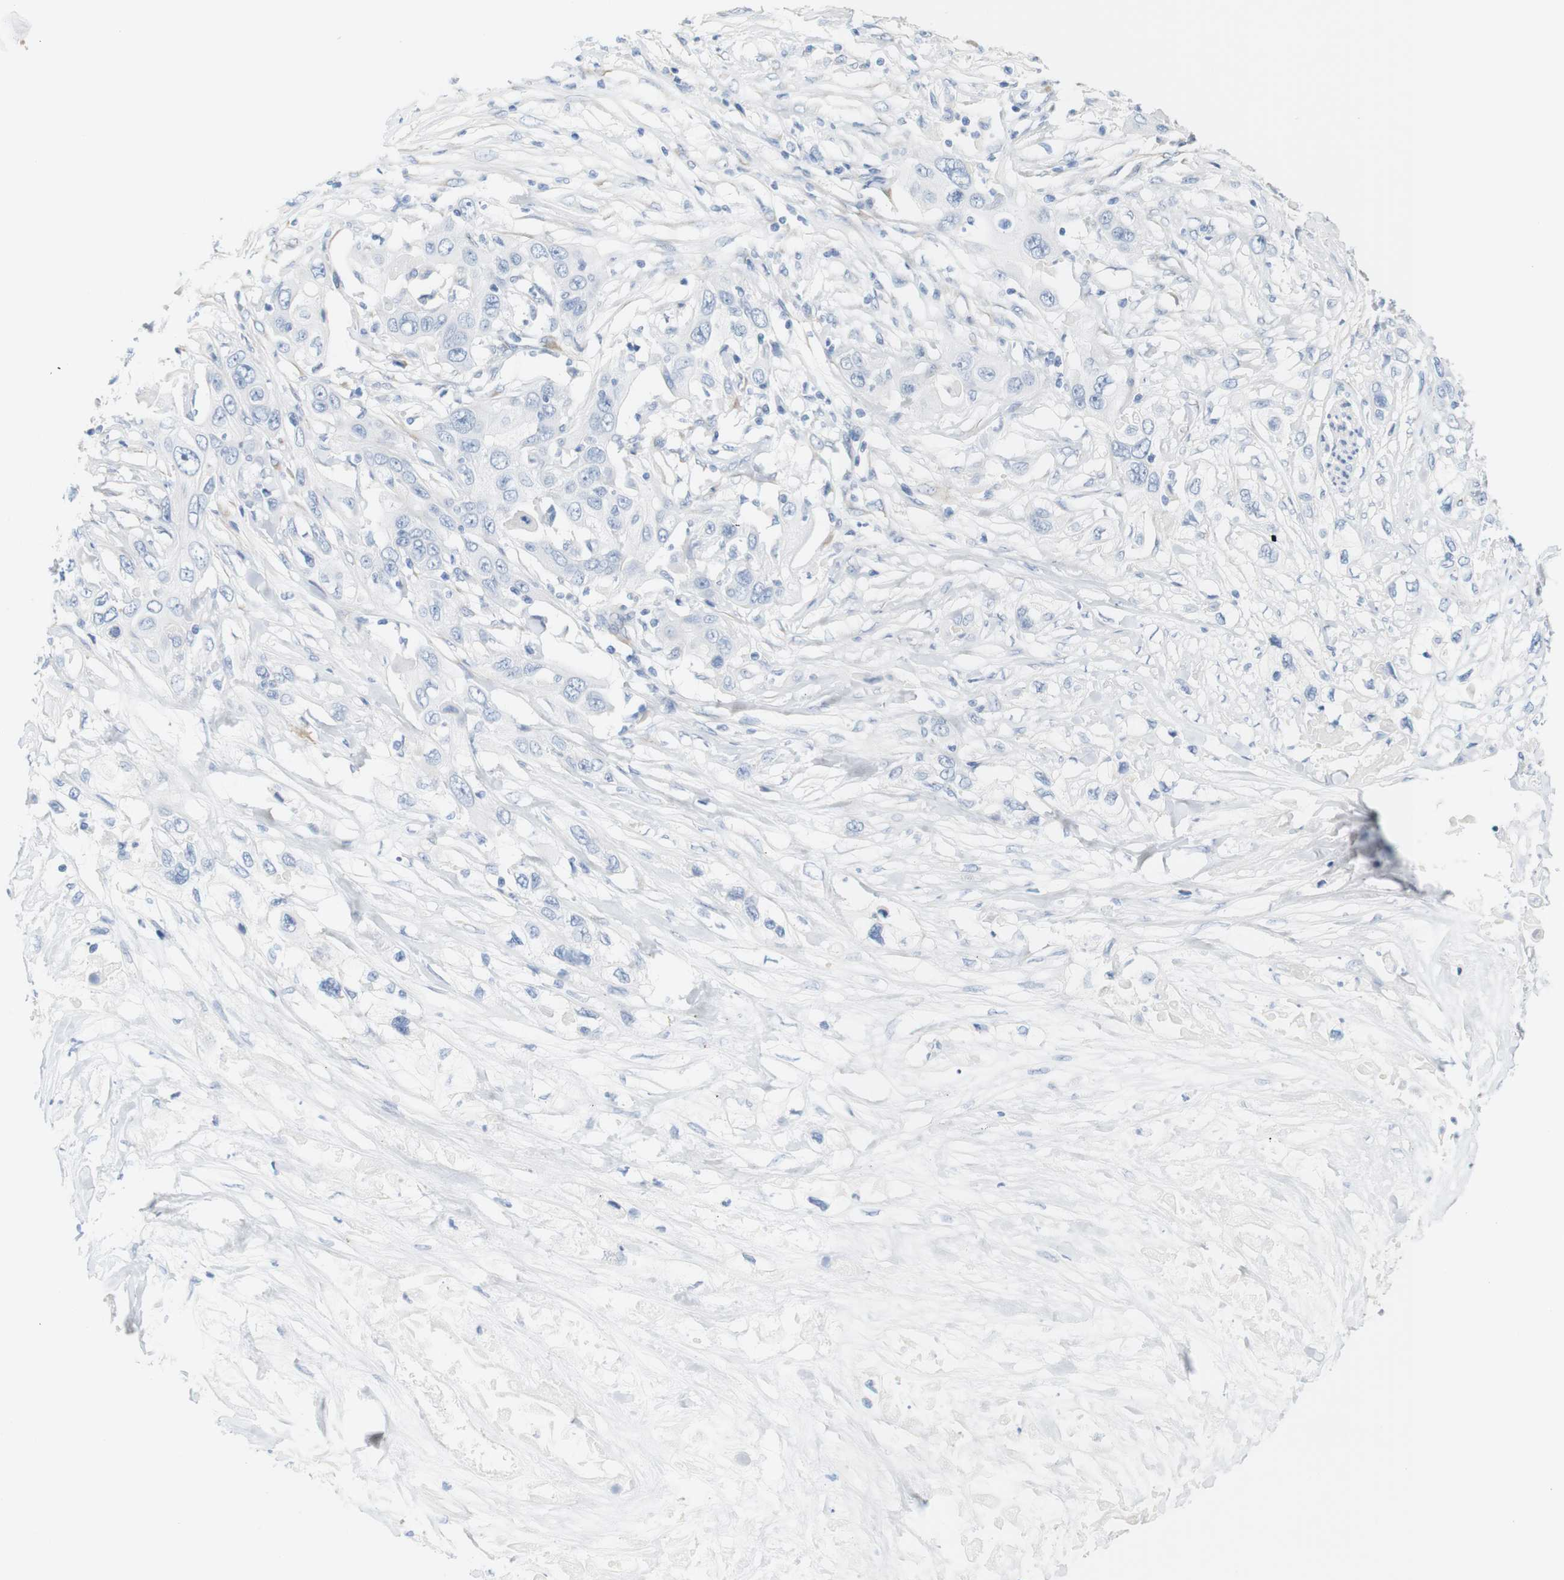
{"staining": {"intensity": "negative", "quantity": "none", "location": "none"}, "tissue": "pancreatic cancer", "cell_type": "Tumor cells", "image_type": "cancer", "snomed": [{"axis": "morphology", "description": "Adenocarcinoma, NOS"}, {"axis": "topography", "description": "Pancreas"}], "caption": "The photomicrograph shows no staining of tumor cells in pancreatic cancer.", "gene": "RGS9", "patient": {"sex": "female", "age": 70}}